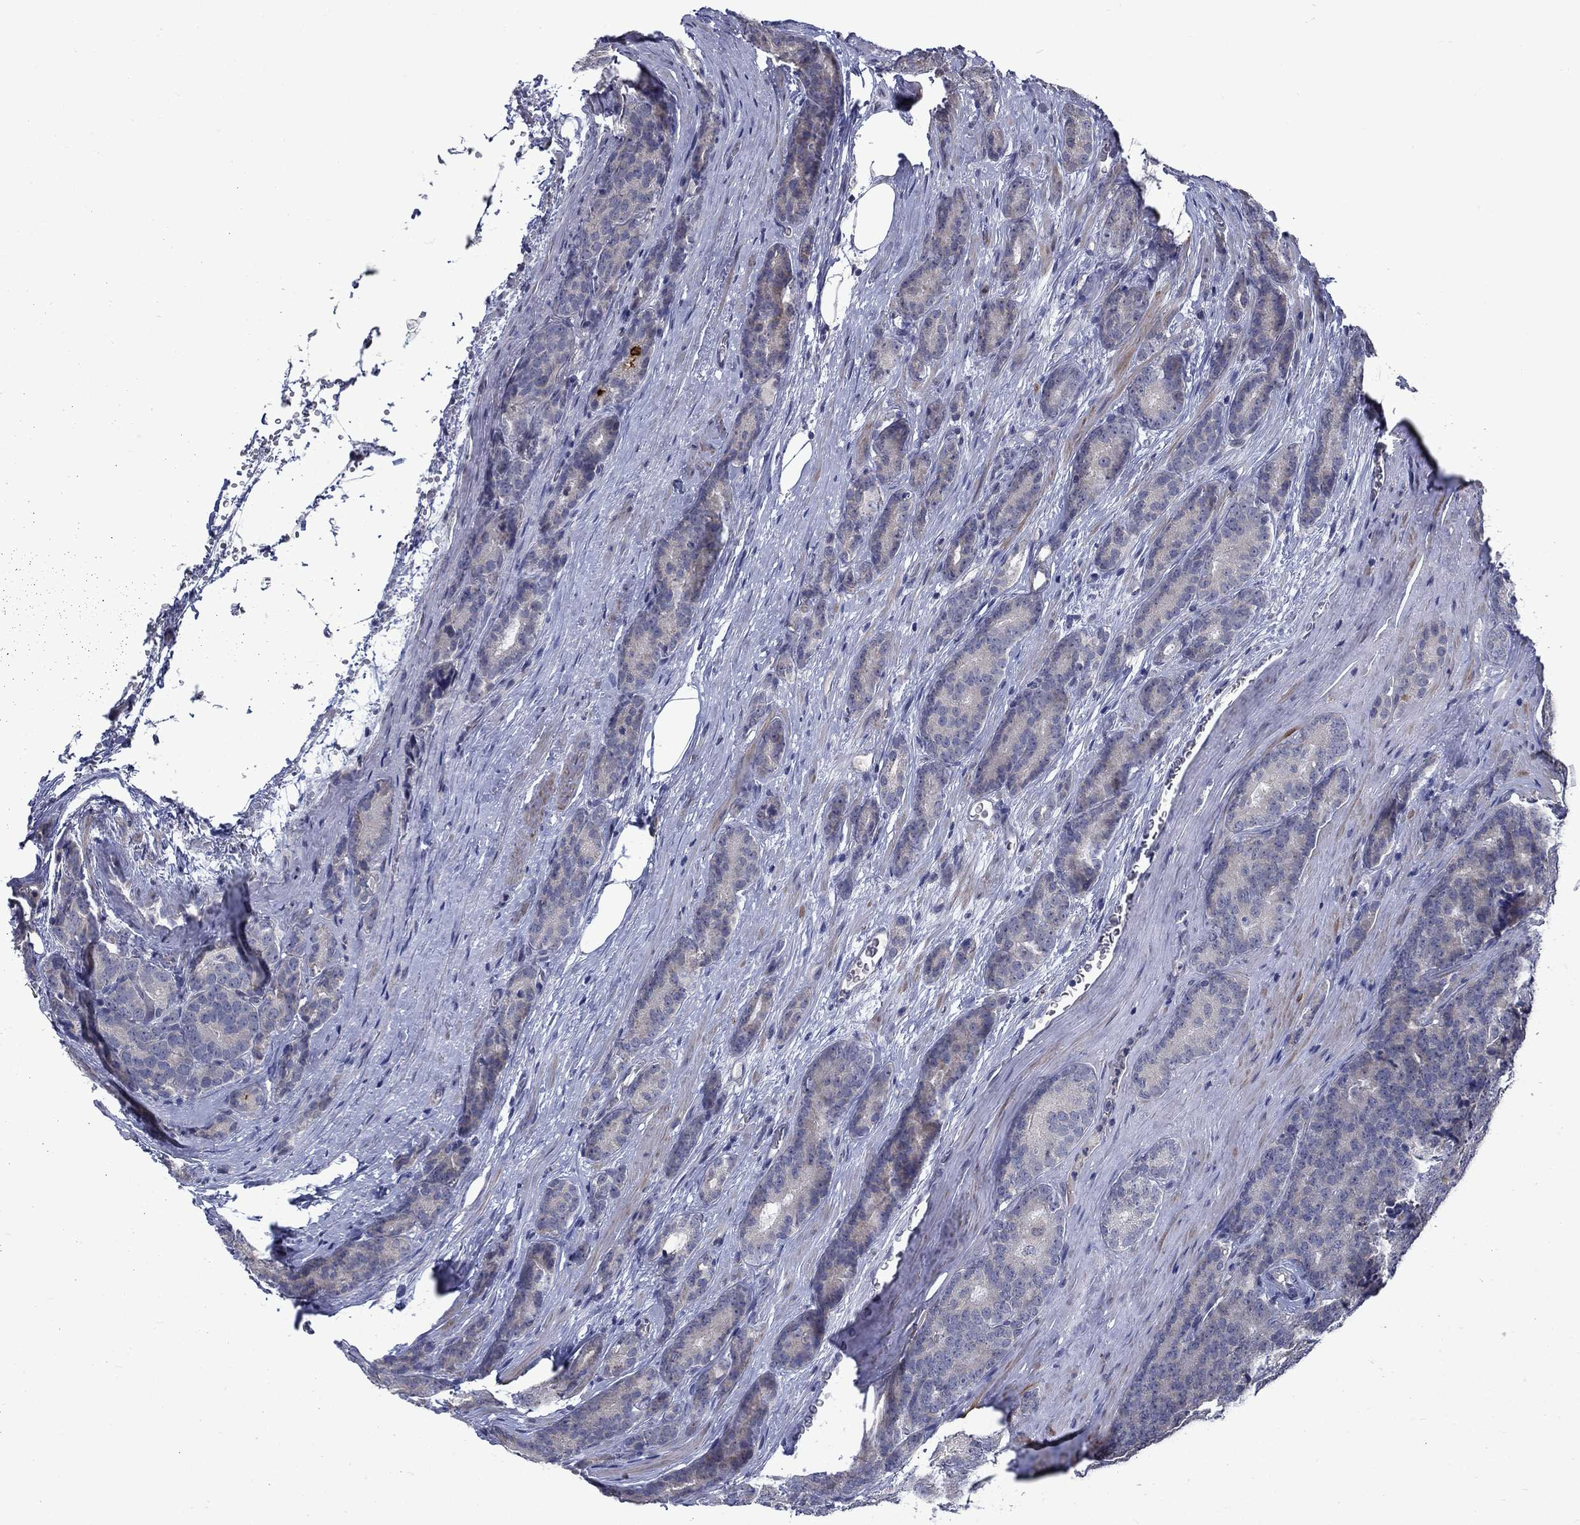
{"staining": {"intensity": "negative", "quantity": "none", "location": "none"}, "tissue": "prostate cancer", "cell_type": "Tumor cells", "image_type": "cancer", "snomed": [{"axis": "morphology", "description": "Adenocarcinoma, NOS"}, {"axis": "topography", "description": "Prostate"}], "caption": "Immunohistochemistry photomicrograph of neoplastic tissue: prostate cancer stained with DAB (3,3'-diaminobenzidine) reveals no significant protein positivity in tumor cells.", "gene": "FAM3B", "patient": {"sex": "male", "age": 71}}